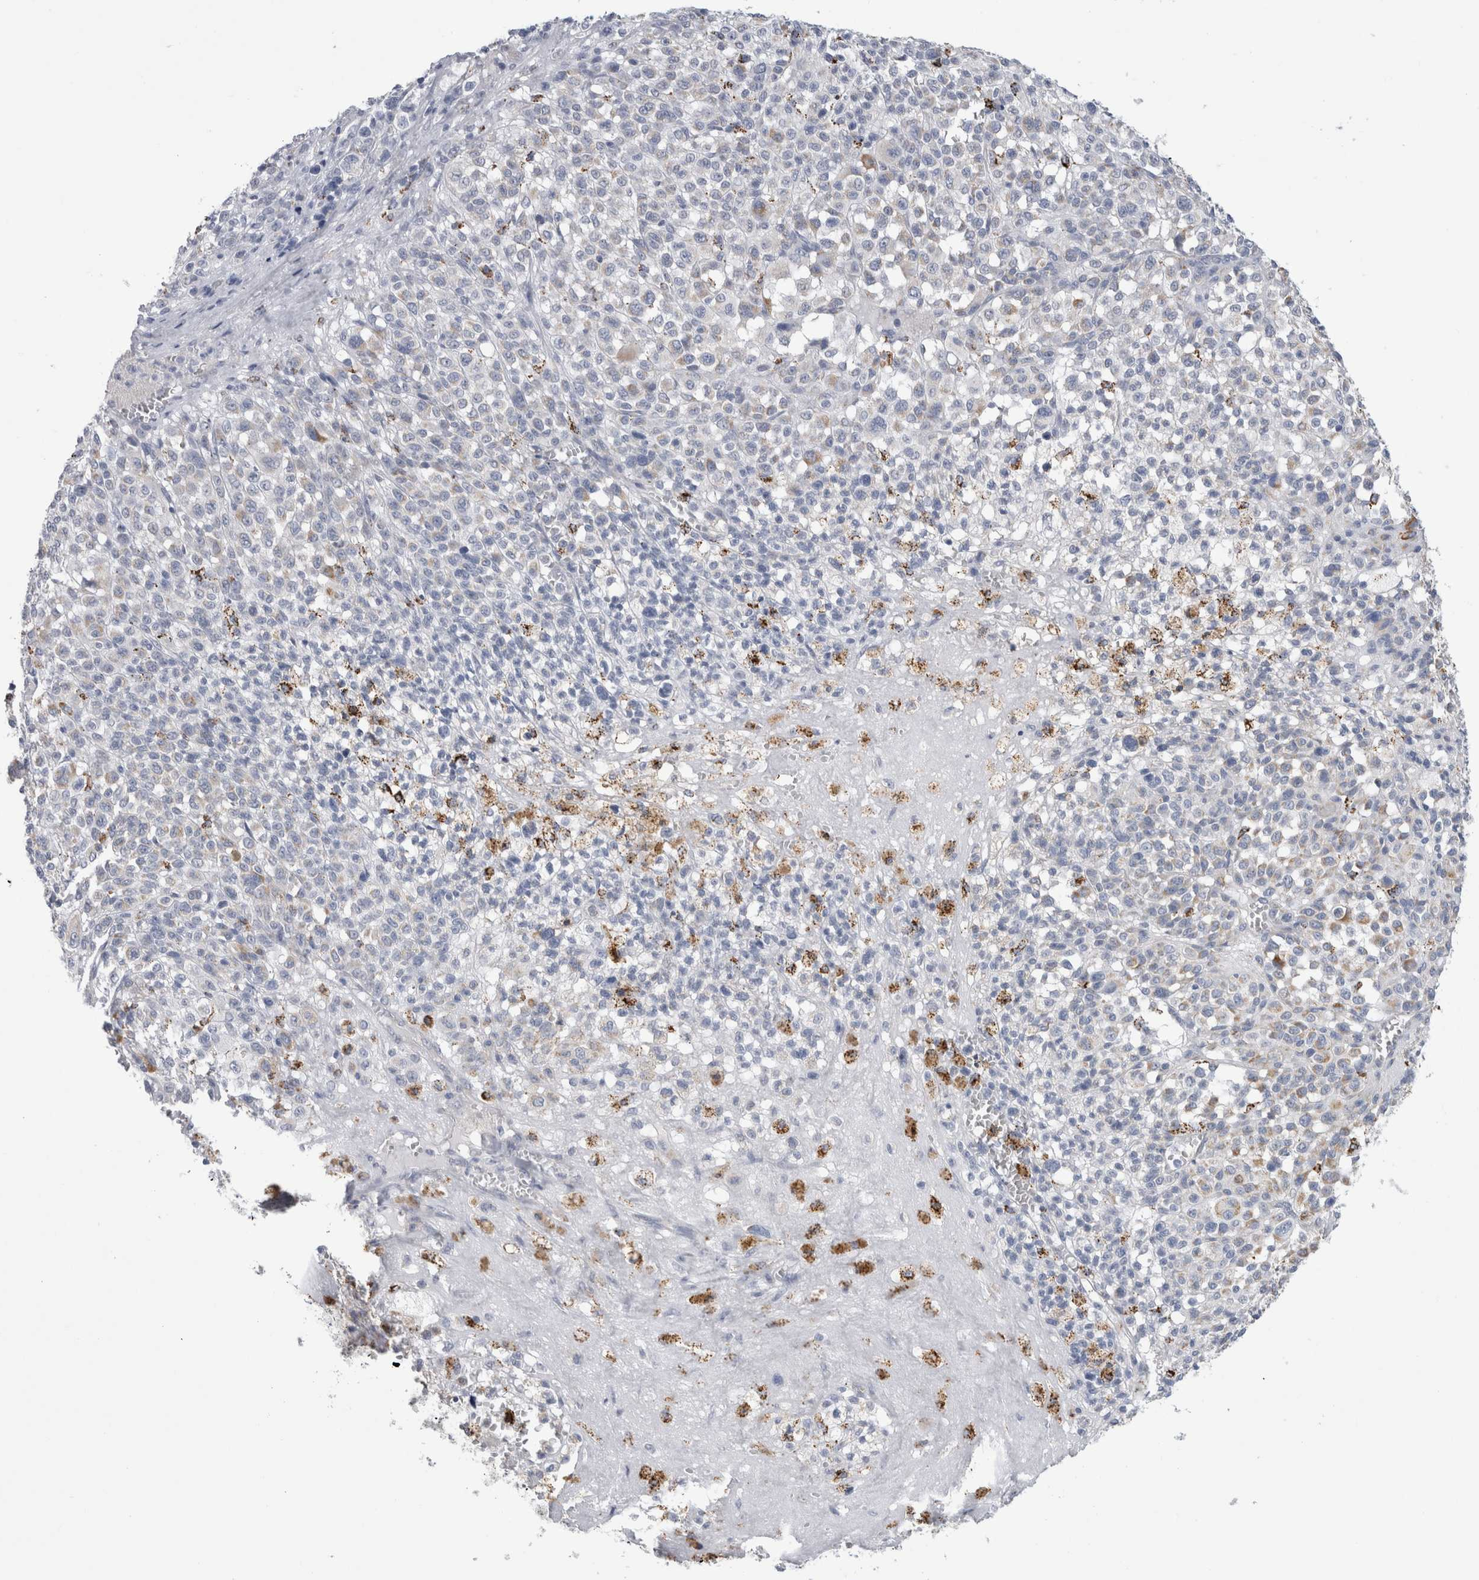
{"staining": {"intensity": "negative", "quantity": "none", "location": "none"}, "tissue": "melanoma", "cell_type": "Tumor cells", "image_type": "cancer", "snomed": [{"axis": "morphology", "description": "Malignant melanoma, Metastatic site"}, {"axis": "topography", "description": "Skin"}], "caption": "This is a image of IHC staining of malignant melanoma (metastatic site), which shows no staining in tumor cells.", "gene": "GATM", "patient": {"sex": "female", "age": 74}}